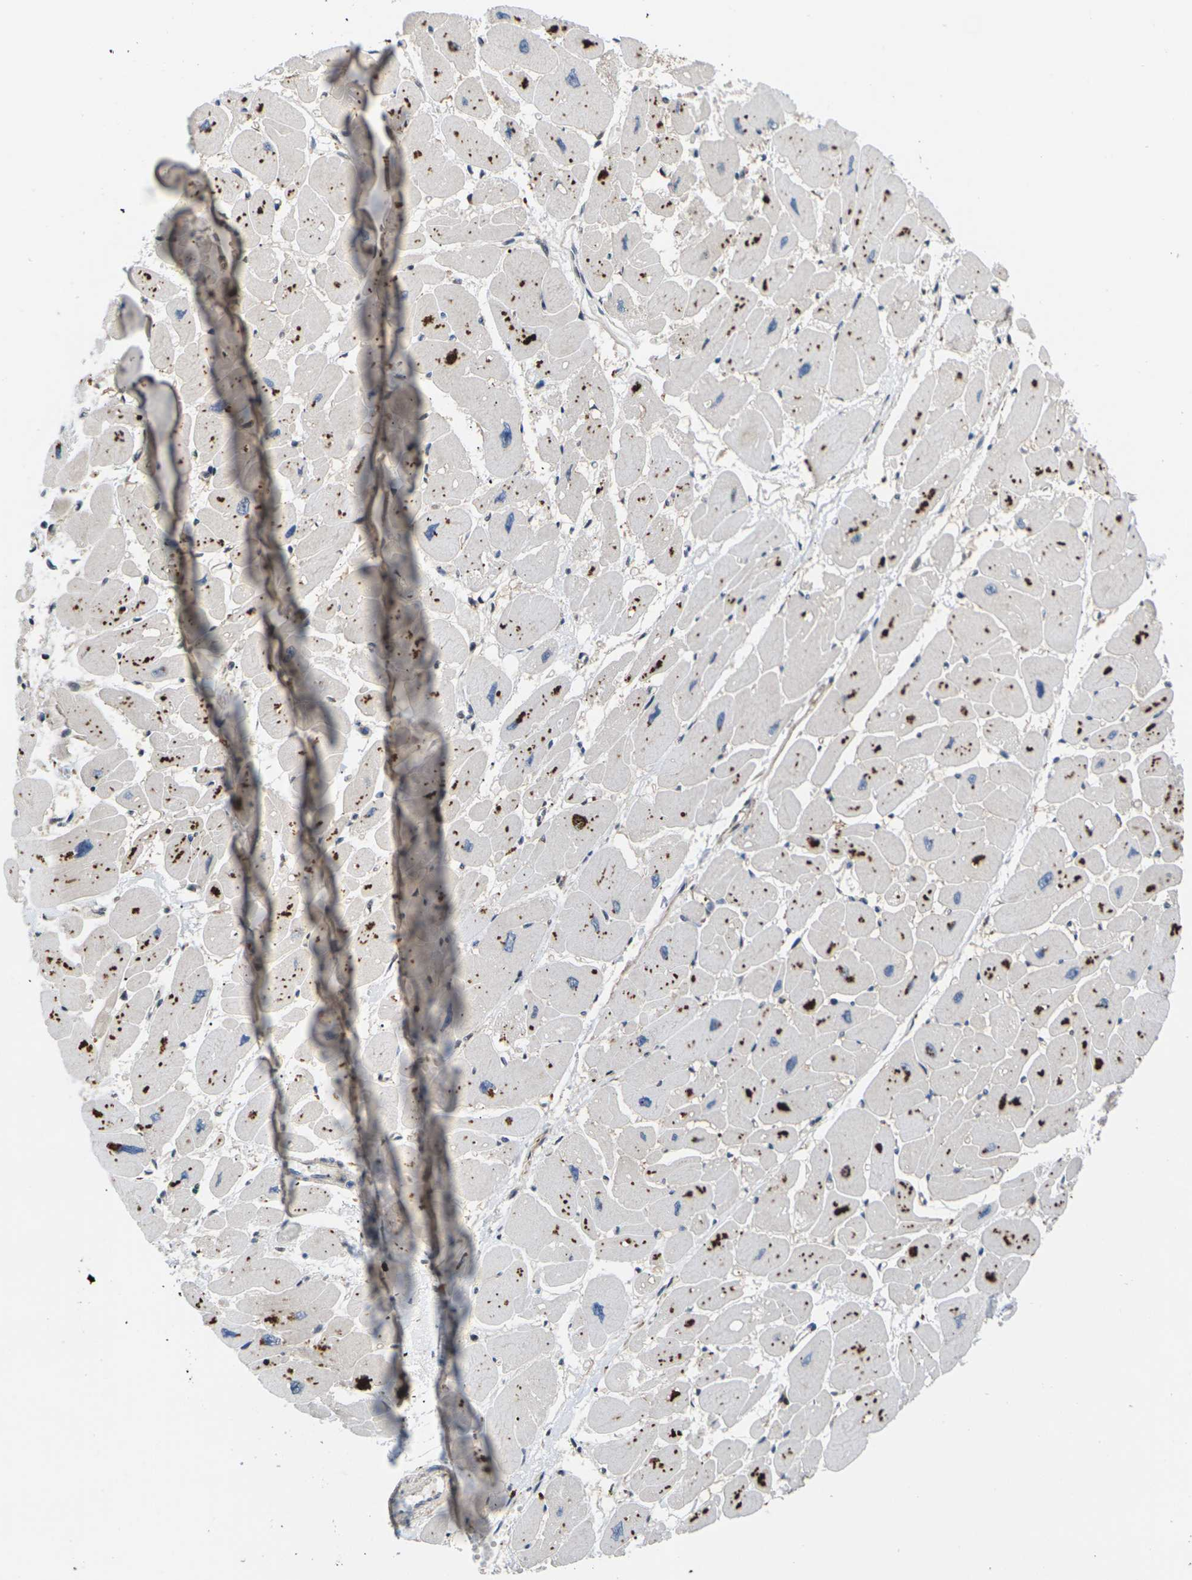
{"staining": {"intensity": "strong", "quantity": "25%-75%", "location": "cytoplasmic/membranous"}, "tissue": "heart muscle", "cell_type": "Cardiomyocytes", "image_type": "normal", "snomed": [{"axis": "morphology", "description": "Normal tissue, NOS"}, {"axis": "topography", "description": "Heart"}], "caption": "Heart muscle stained for a protein (brown) displays strong cytoplasmic/membranous positive staining in about 25%-75% of cardiomyocytes.", "gene": "RPS6KA3", "patient": {"sex": "female", "age": 54}}